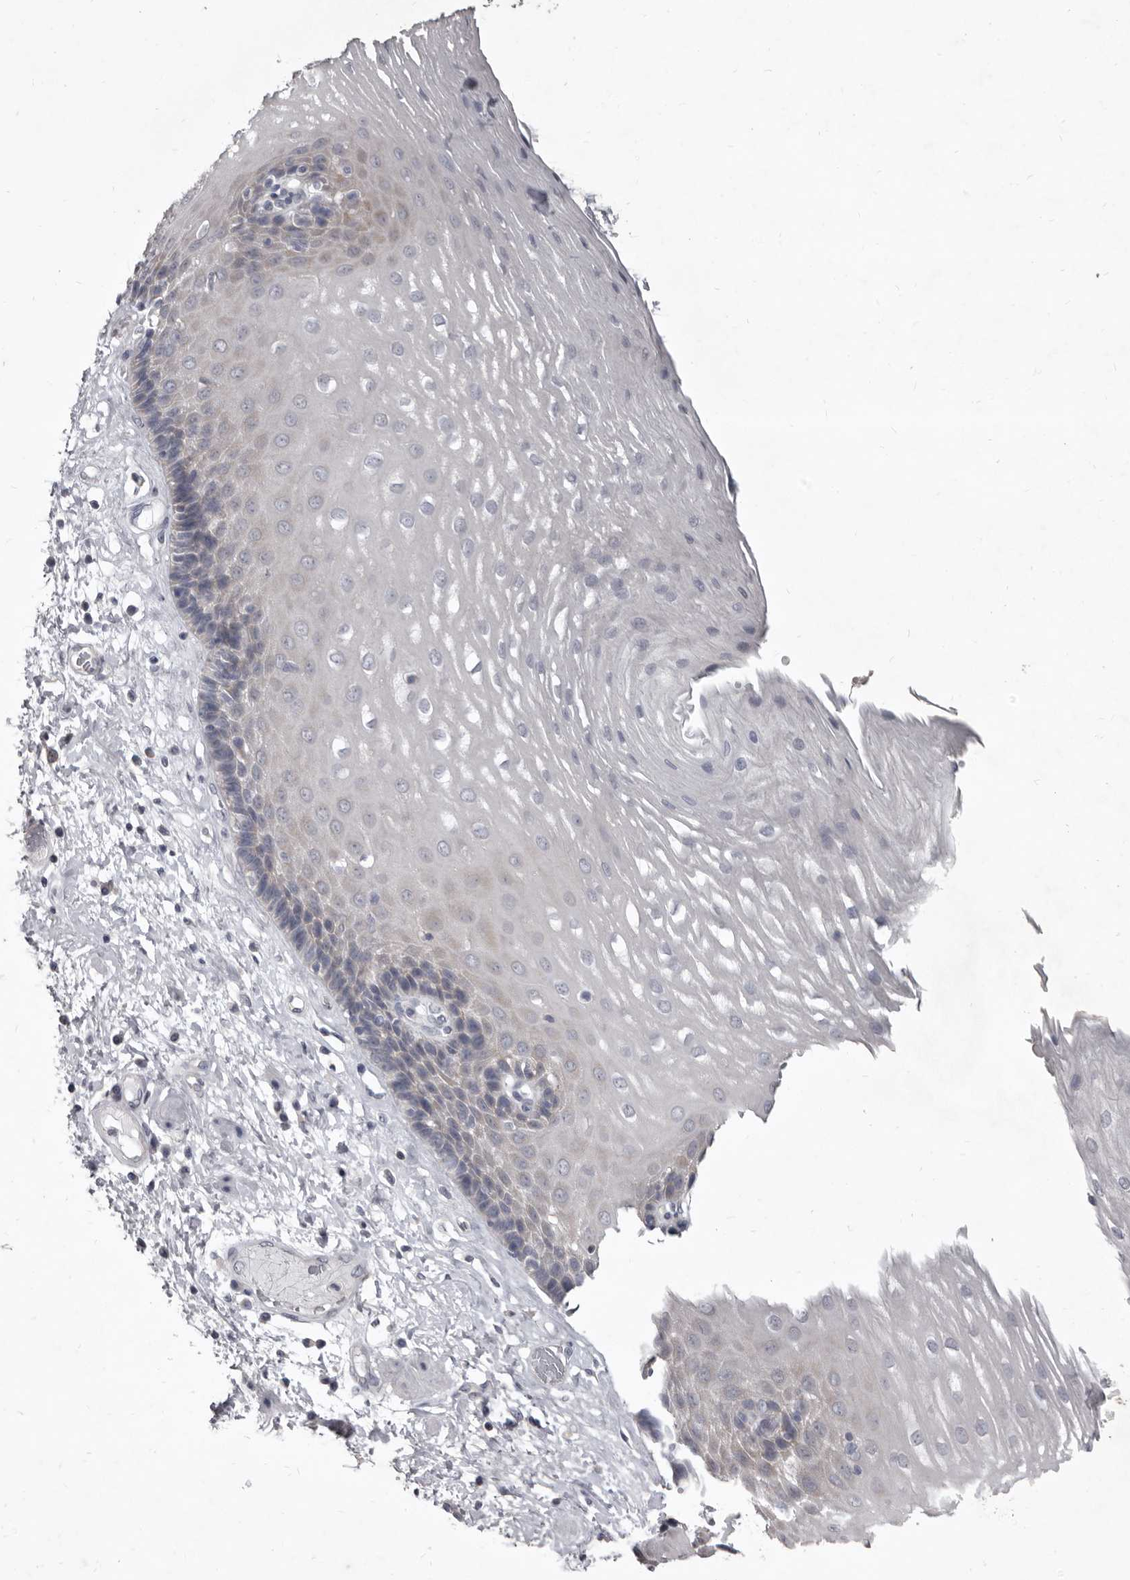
{"staining": {"intensity": "weak", "quantity": "<25%", "location": "cytoplasmic/membranous"}, "tissue": "esophagus", "cell_type": "Squamous epithelial cells", "image_type": "normal", "snomed": [{"axis": "morphology", "description": "Normal tissue, NOS"}, {"axis": "morphology", "description": "Adenocarcinoma, NOS"}, {"axis": "topography", "description": "Esophagus"}], "caption": "Squamous epithelial cells show no significant protein expression in benign esophagus. (DAB (3,3'-diaminobenzidine) IHC with hematoxylin counter stain).", "gene": "GSK3B", "patient": {"sex": "male", "age": 62}}